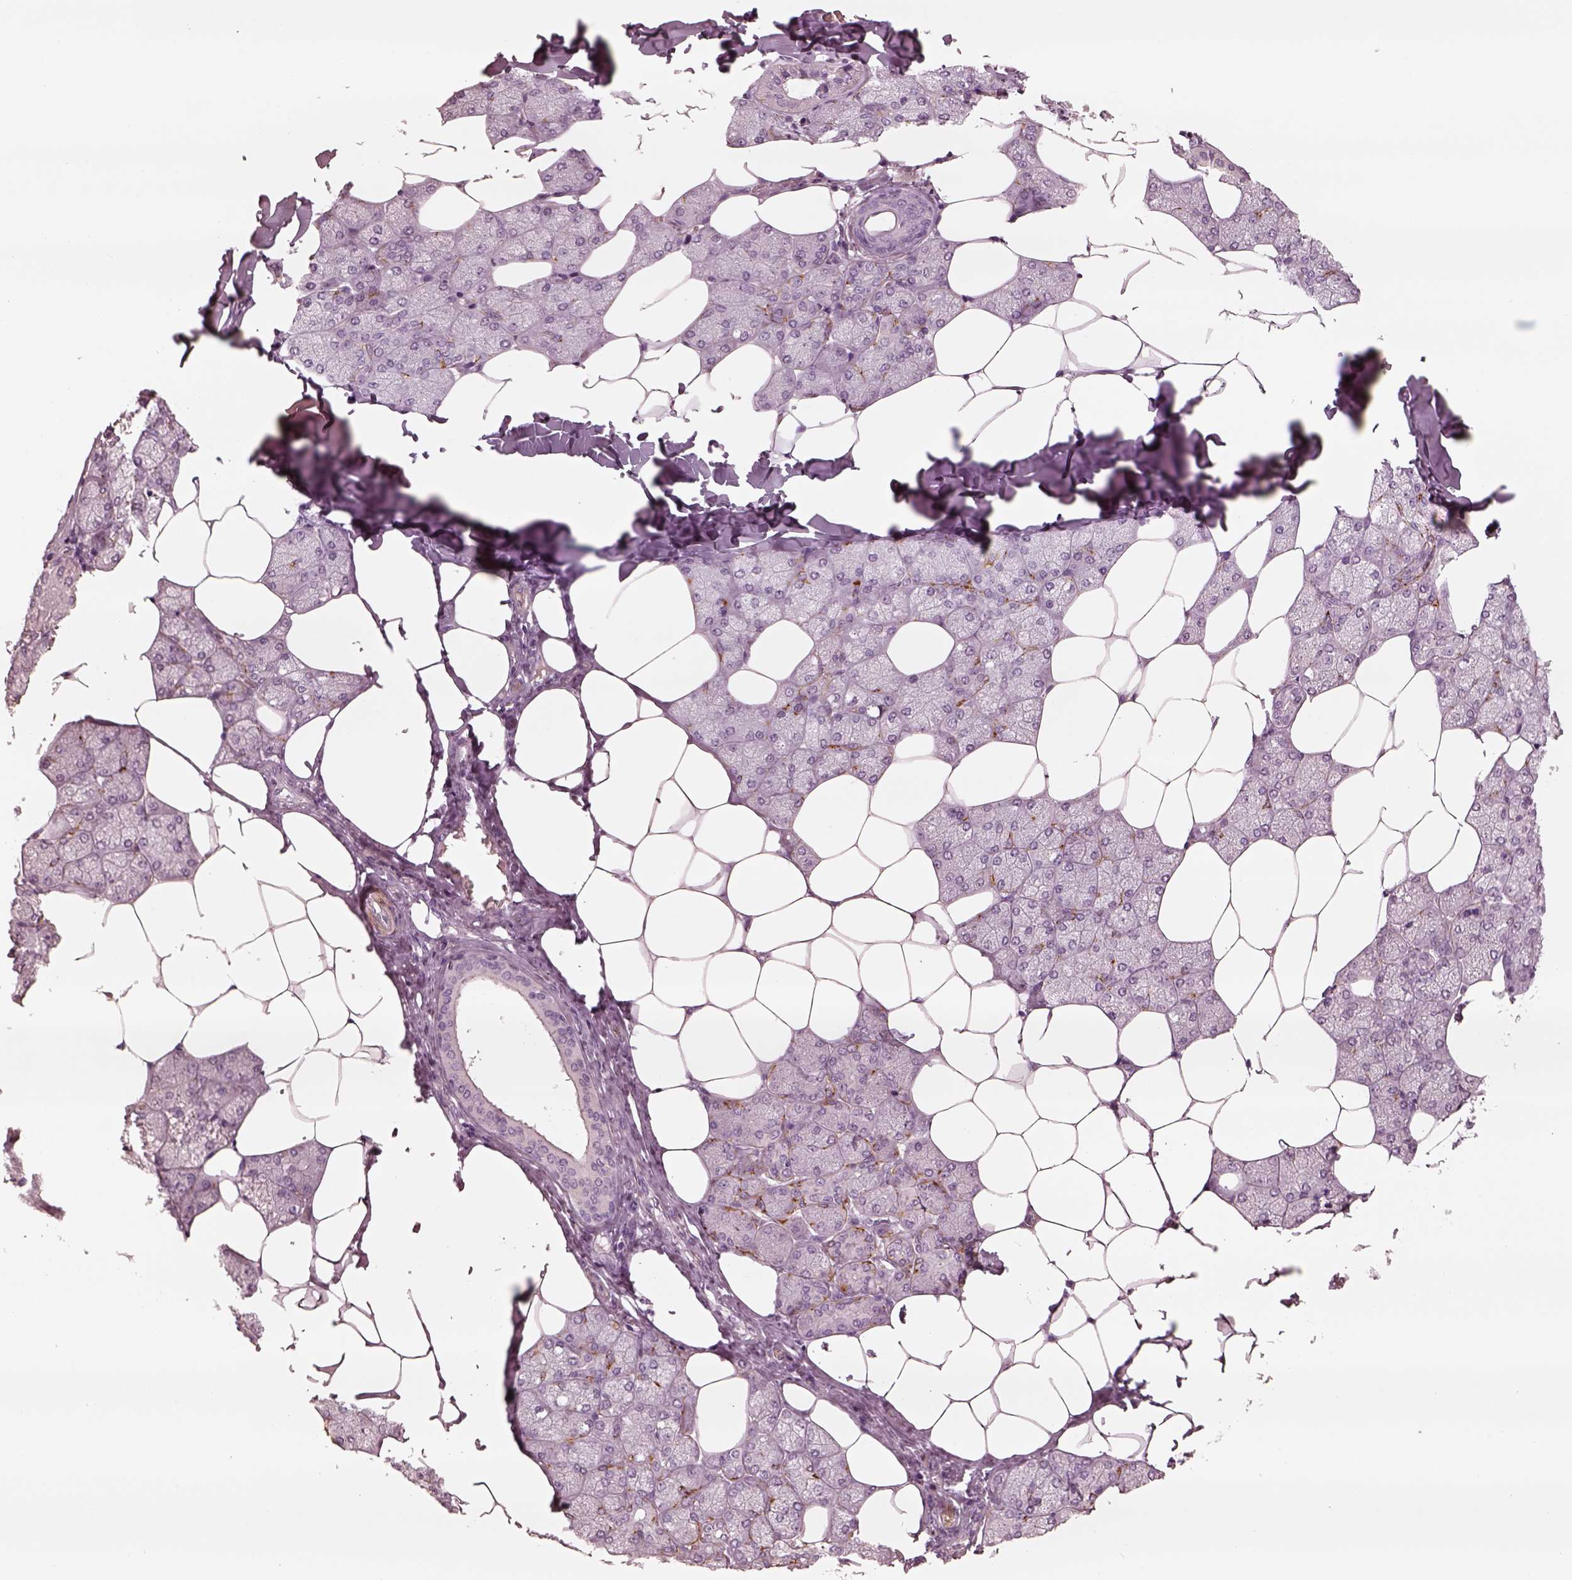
{"staining": {"intensity": "negative", "quantity": "none", "location": "none"}, "tissue": "salivary gland", "cell_type": "Glandular cells", "image_type": "normal", "snomed": [{"axis": "morphology", "description": "Normal tissue, NOS"}, {"axis": "topography", "description": "Salivary gland"}], "caption": "Immunohistochemistry histopathology image of normal salivary gland: salivary gland stained with DAB shows no significant protein staining in glandular cells.", "gene": "DNAAF9", "patient": {"sex": "female", "age": 43}}